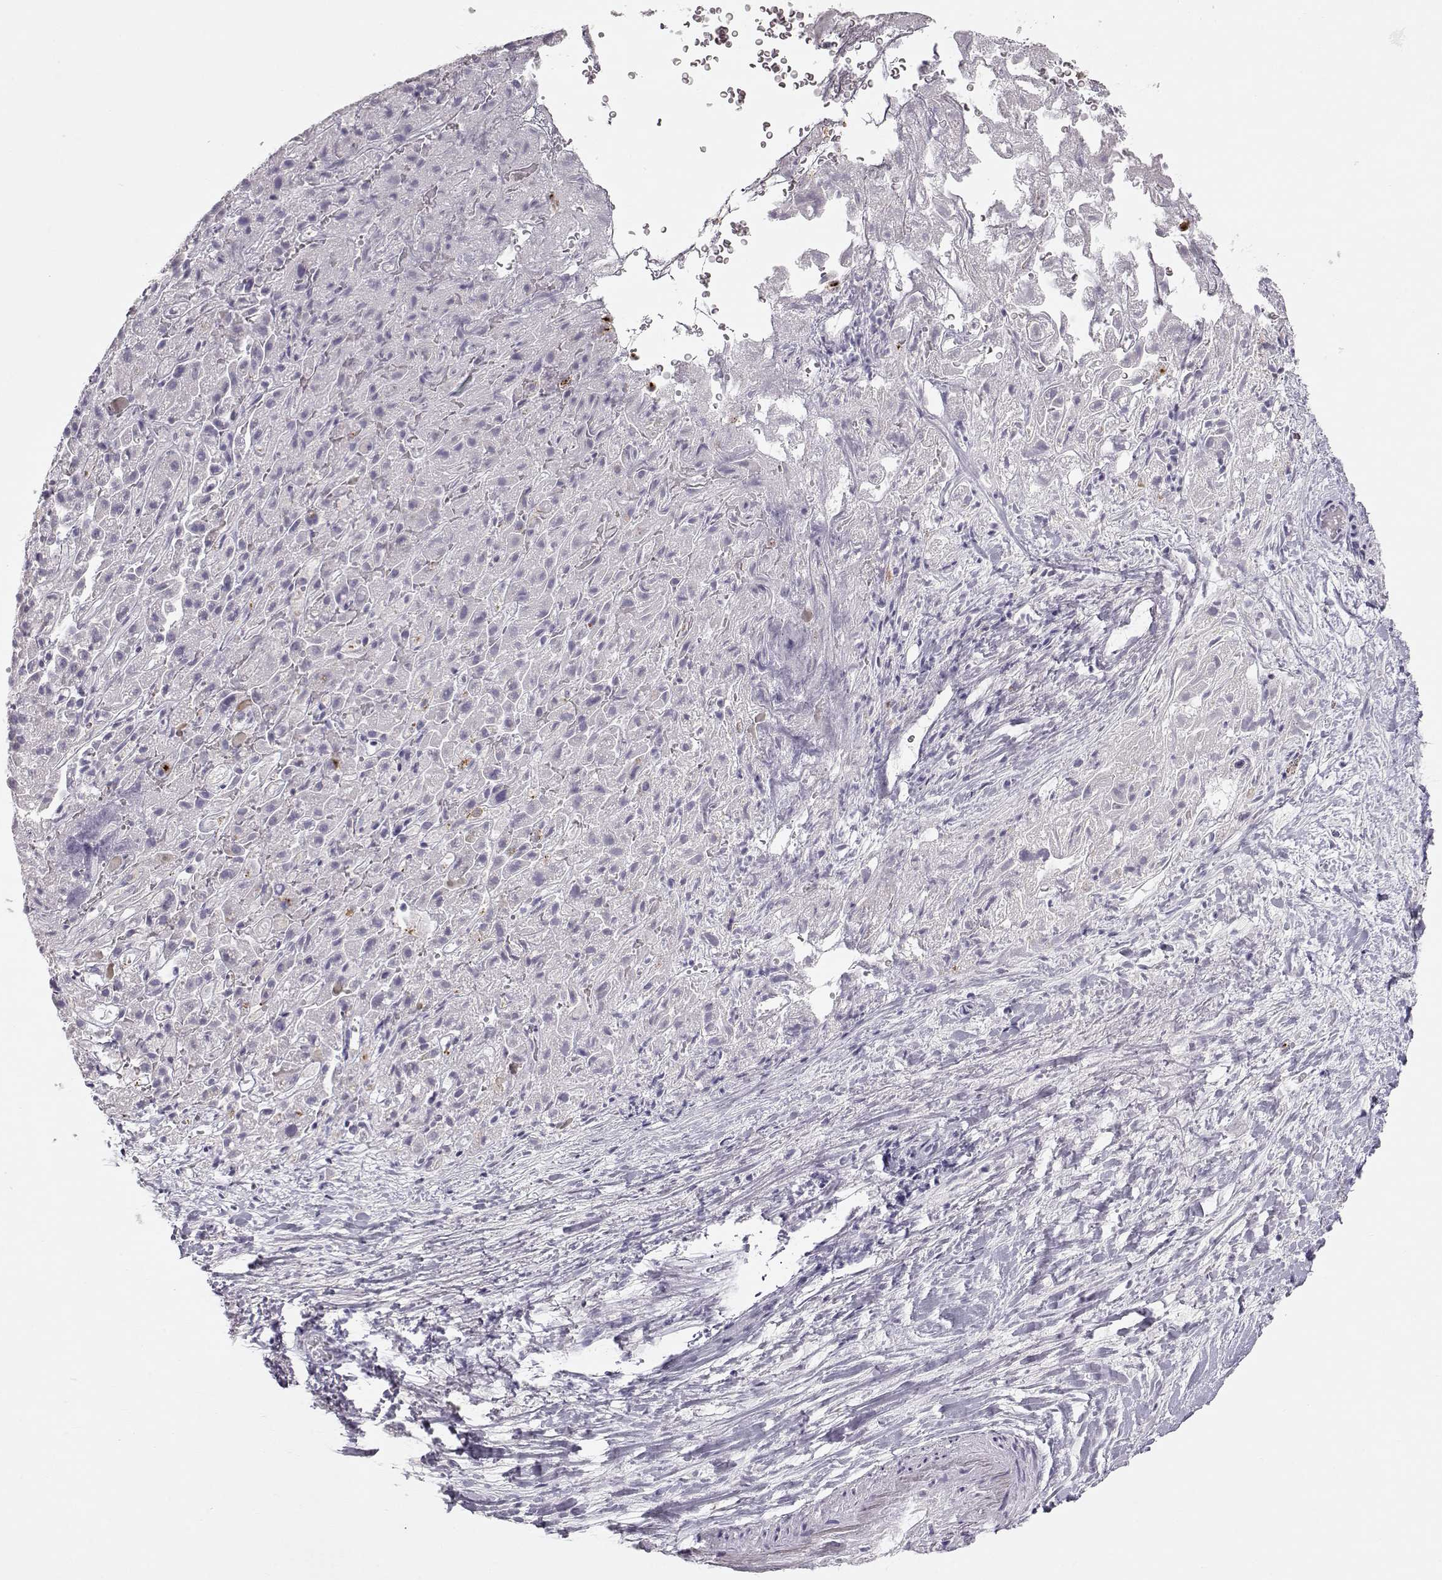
{"staining": {"intensity": "negative", "quantity": "none", "location": "none"}, "tissue": "liver cancer", "cell_type": "Tumor cells", "image_type": "cancer", "snomed": [{"axis": "morphology", "description": "Cholangiocarcinoma"}, {"axis": "topography", "description": "Liver"}], "caption": "Image shows no protein expression in tumor cells of liver cholangiocarcinoma tissue.", "gene": "MIP", "patient": {"sex": "female", "age": 52}}